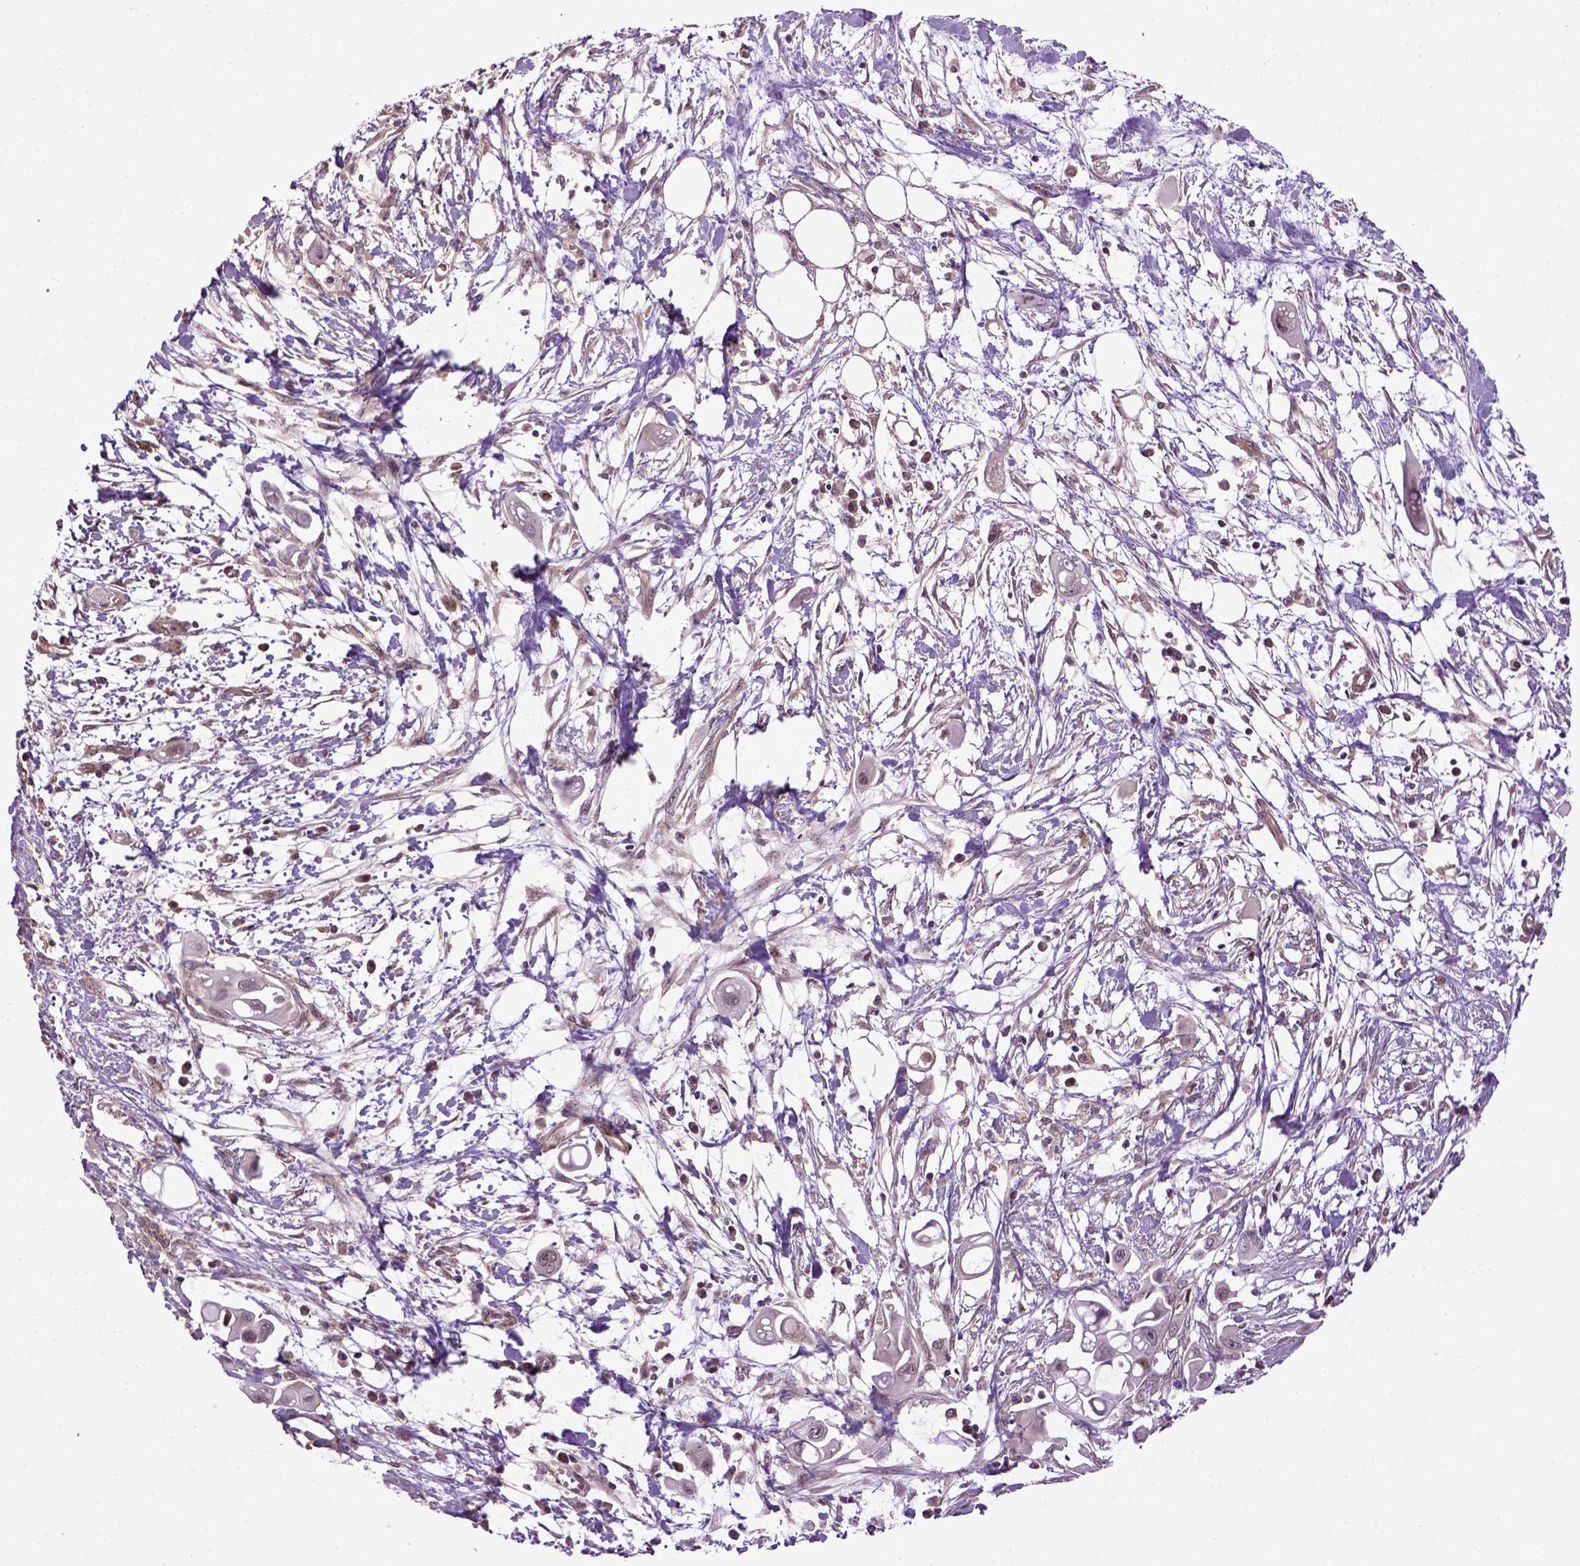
{"staining": {"intensity": "moderate", "quantity": "<25%", "location": "nuclear"}, "tissue": "pancreatic cancer", "cell_type": "Tumor cells", "image_type": "cancer", "snomed": [{"axis": "morphology", "description": "Adenocarcinoma, NOS"}, {"axis": "topography", "description": "Pancreas"}], "caption": "DAB immunohistochemical staining of human pancreatic cancer (adenocarcinoma) reveals moderate nuclear protein expression in about <25% of tumor cells.", "gene": "WDR48", "patient": {"sex": "male", "age": 50}}